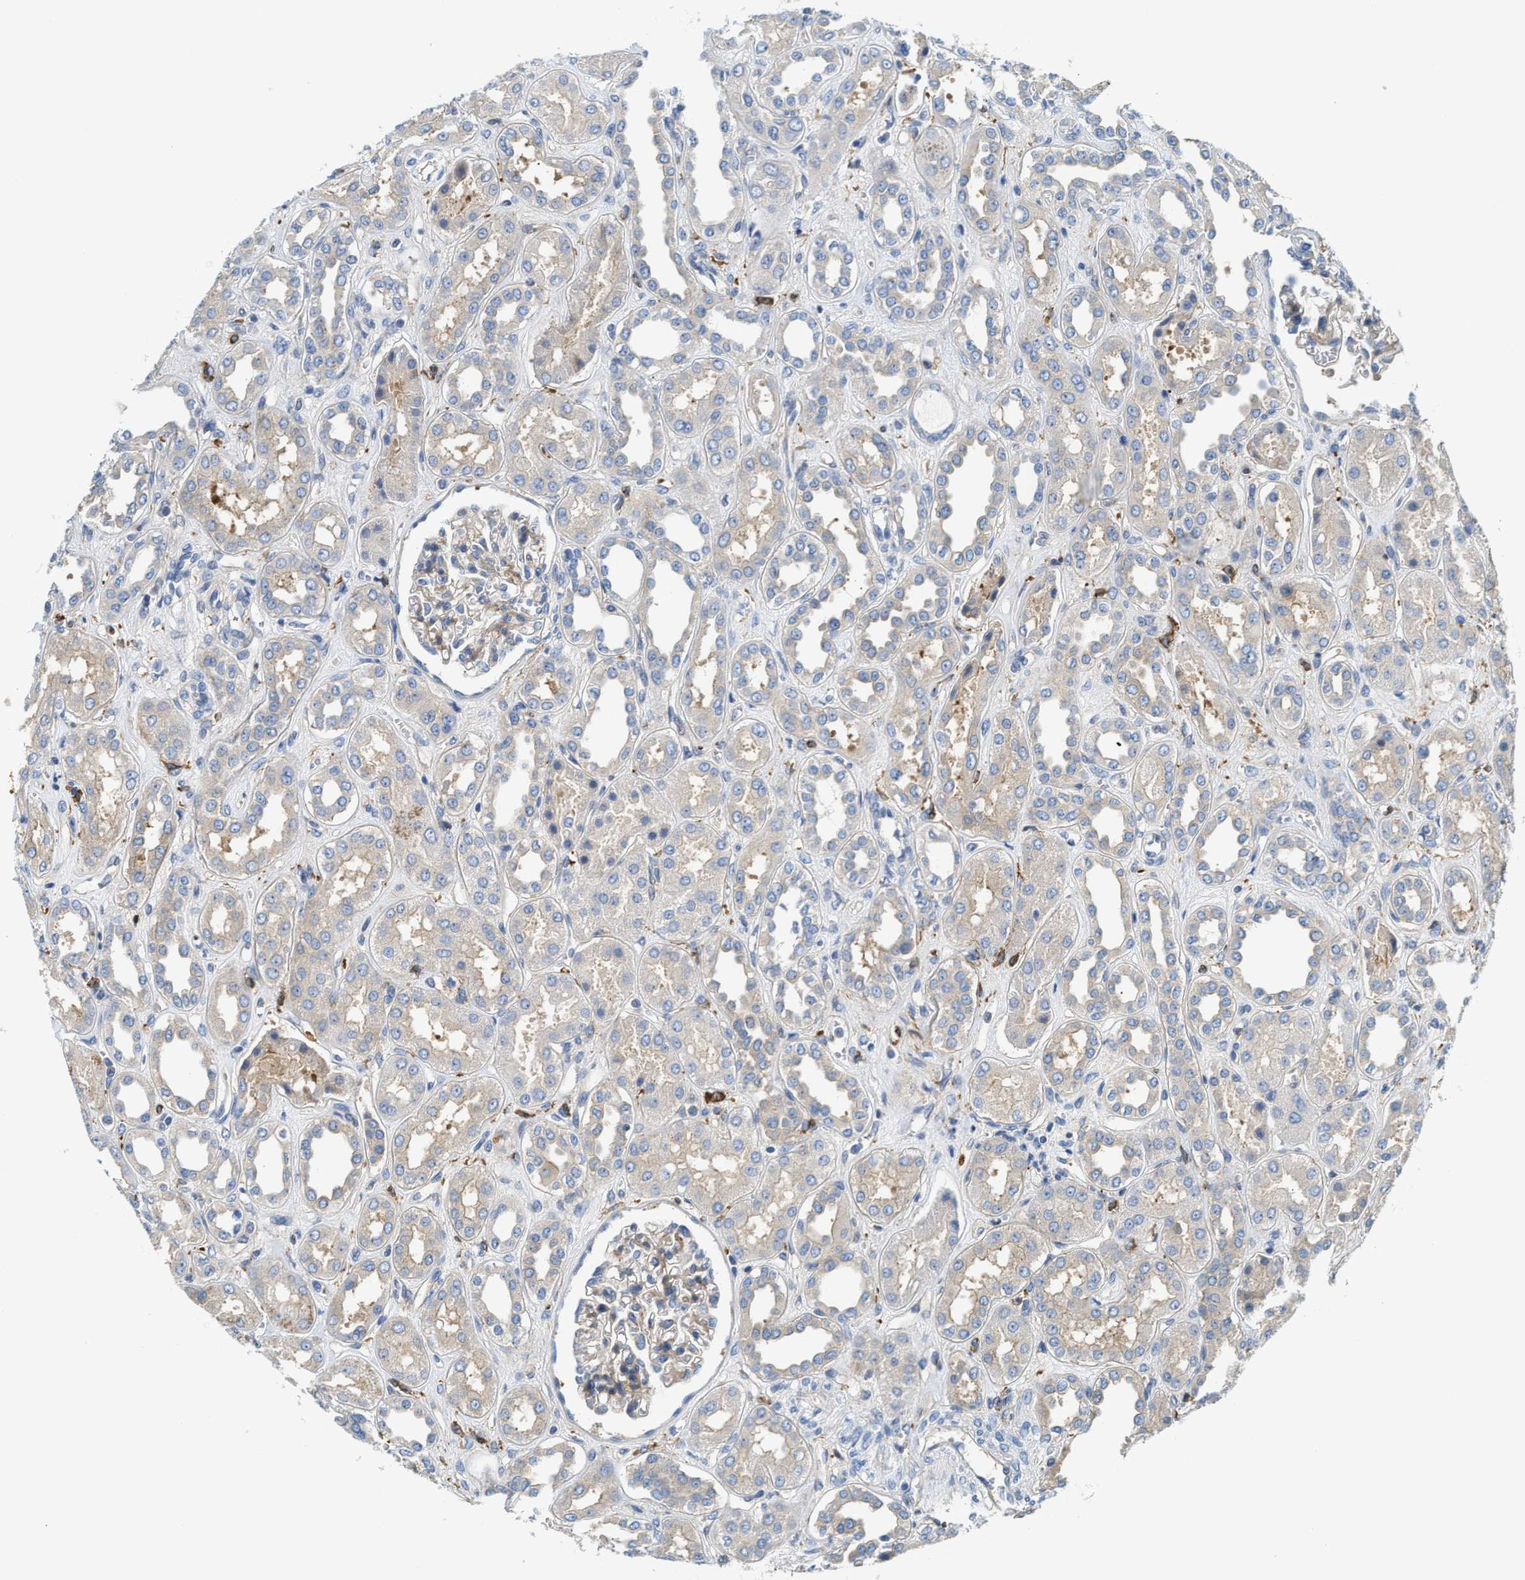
{"staining": {"intensity": "moderate", "quantity": "<25%", "location": "cytoplasmic/membranous"}, "tissue": "kidney", "cell_type": "Cells in glomeruli", "image_type": "normal", "snomed": [{"axis": "morphology", "description": "Normal tissue, NOS"}, {"axis": "topography", "description": "Kidney"}], "caption": "The micrograph displays immunohistochemical staining of normal kidney. There is moderate cytoplasmic/membranous staining is identified in approximately <25% of cells in glomeruli. (IHC, brightfield microscopy, high magnification).", "gene": "NSUN7", "patient": {"sex": "male", "age": 59}}